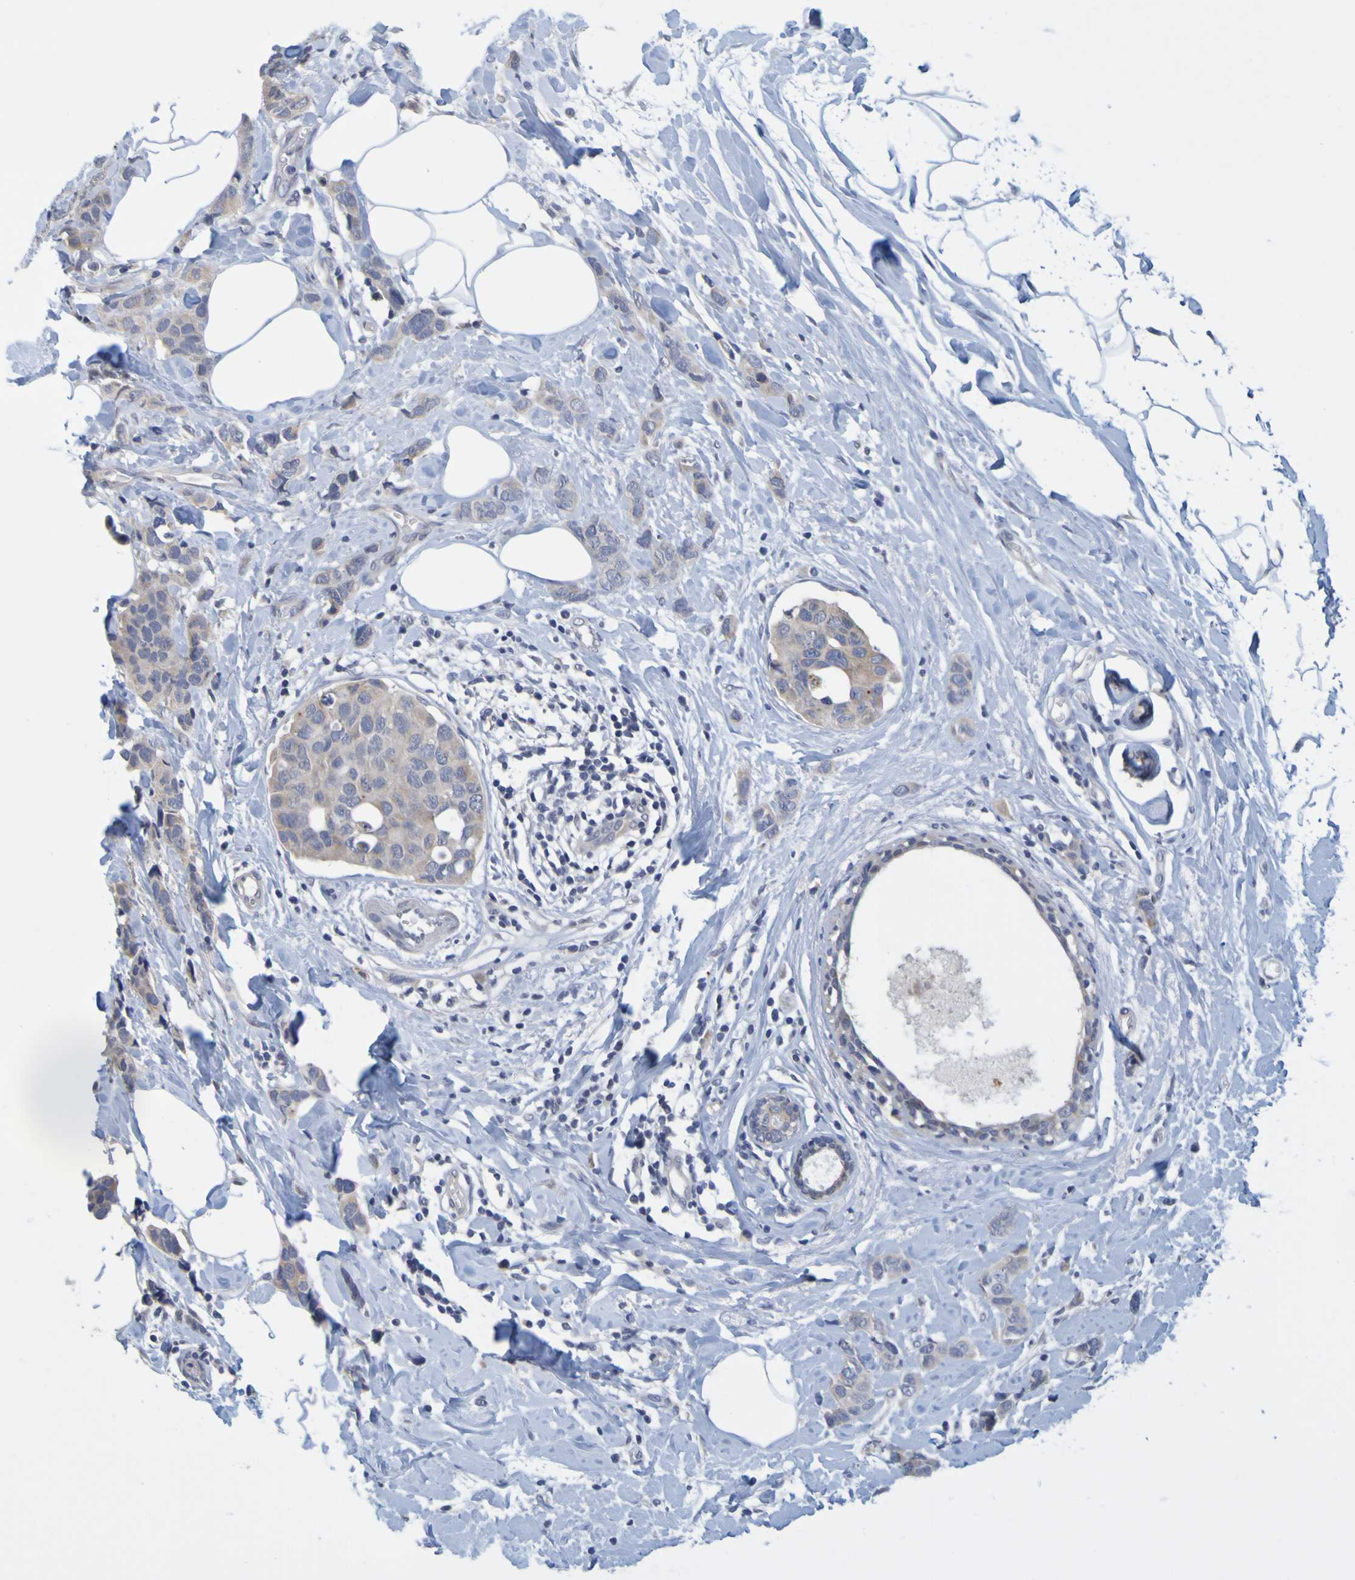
{"staining": {"intensity": "negative", "quantity": "none", "location": "none"}, "tissue": "breast cancer", "cell_type": "Tumor cells", "image_type": "cancer", "snomed": [{"axis": "morphology", "description": "Normal tissue, NOS"}, {"axis": "morphology", "description": "Duct carcinoma"}, {"axis": "topography", "description": "Breast"}], "caption": "Immunohistochemistry of breast invasive ductal carcinoma reveals no expression in tumor cells.", "gene": "ENDOU", "patient": {"sex": "female", "age": 50}}